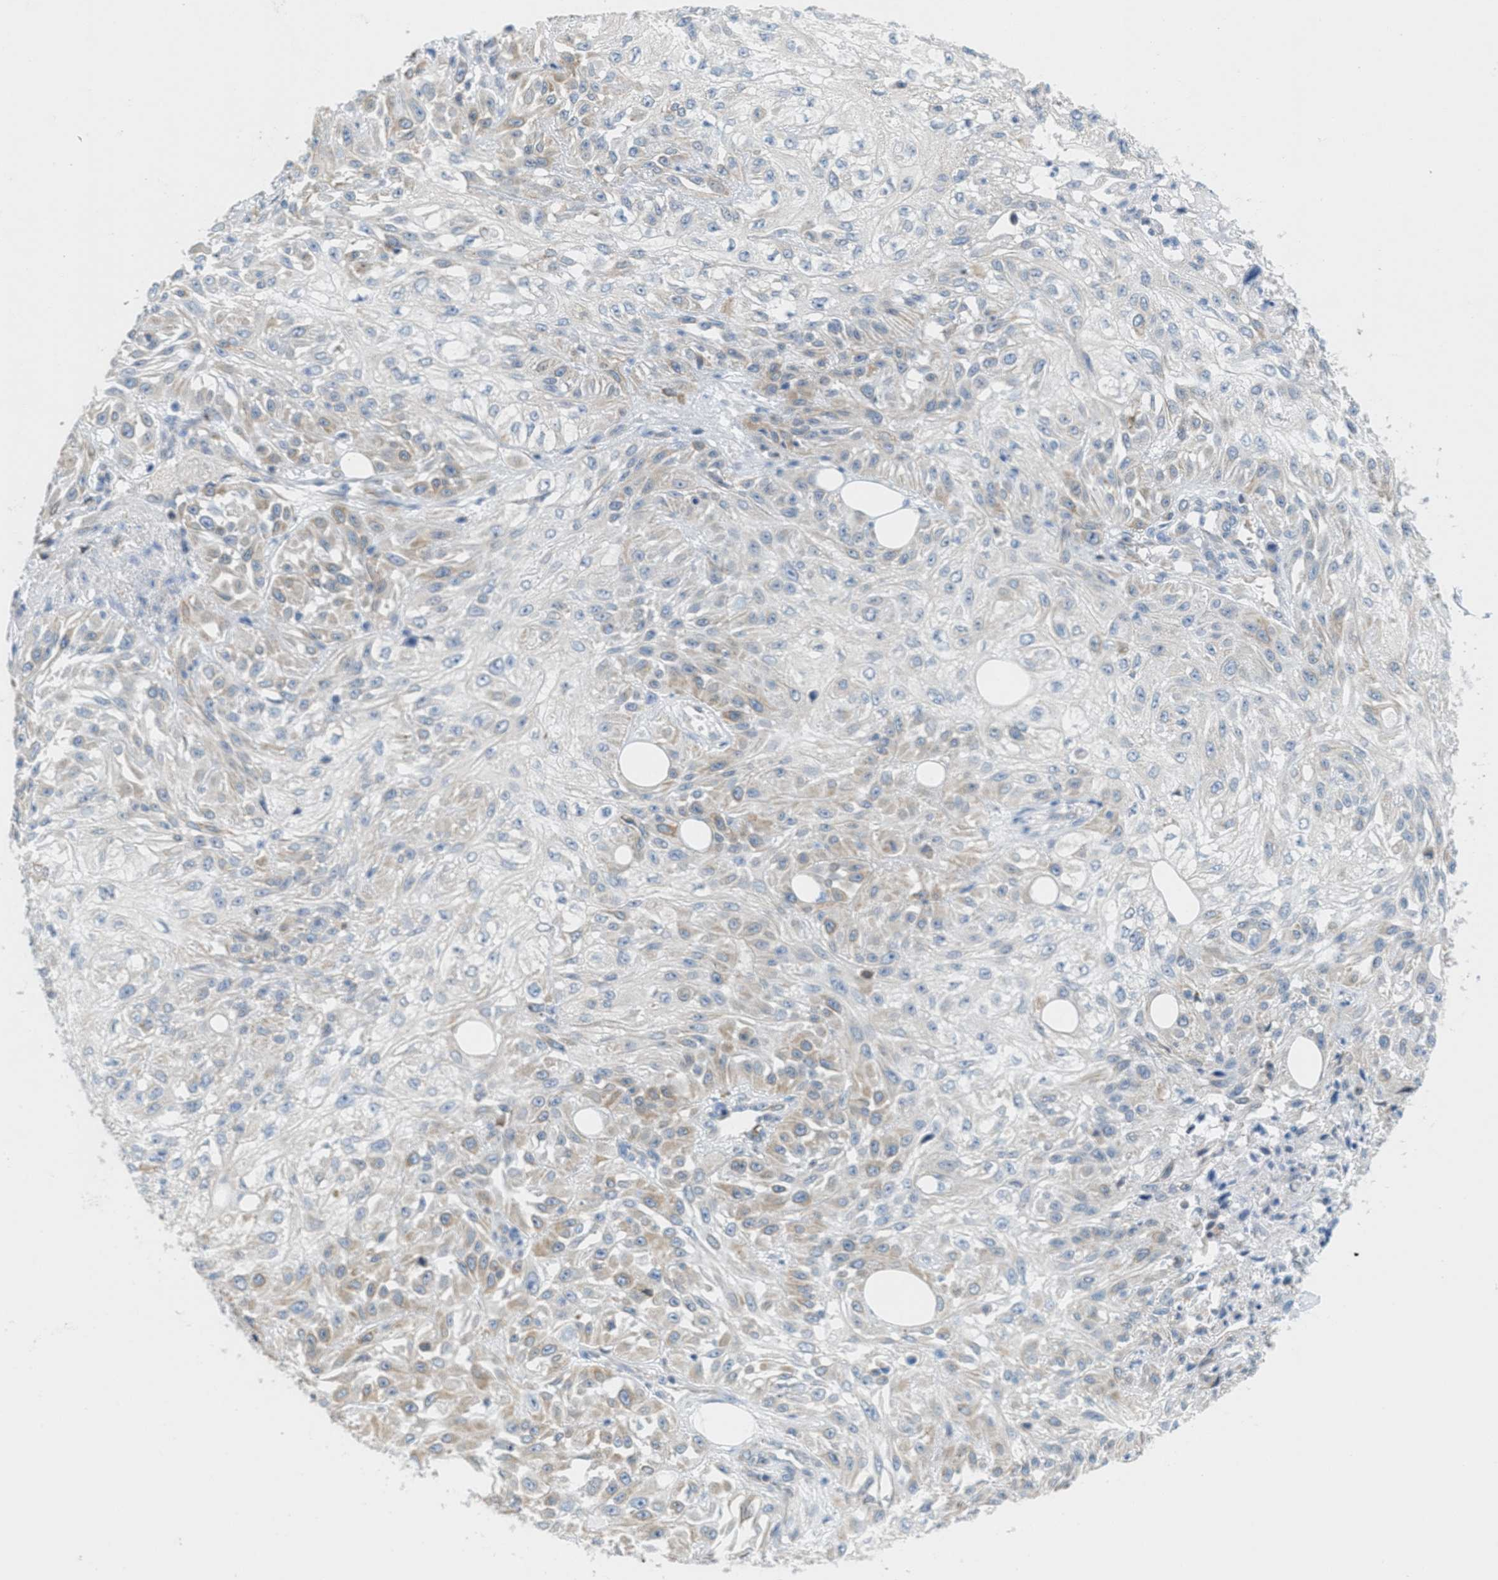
{"staining": {"intensity": "weak", "quantity": "25%-75%", "location": "cytoplasmic/membranous"}, "tissue": "skin cancer", "cell_type": "Tumor cells", "image_type": "cancer", "snomed": [{"axis": "morphology", "description": "Squamous cell carcinoma, NOS"}, {"axis": "morphology", "description": "Squamous cell carcinoma, metastatic, NOS"}, {"axis": "topography", "description": "Skin"}, {"axis": "topography", "description": "Lymph node"}], "caption": "Skin cancer (squamous cell carcinoma) tissue exhibits weak cytoplasmic/membranous positivity in approximately 25%-75% of tumor cells", "gene": "TEX264", "patient": {"sex": "male", "age": 75}}